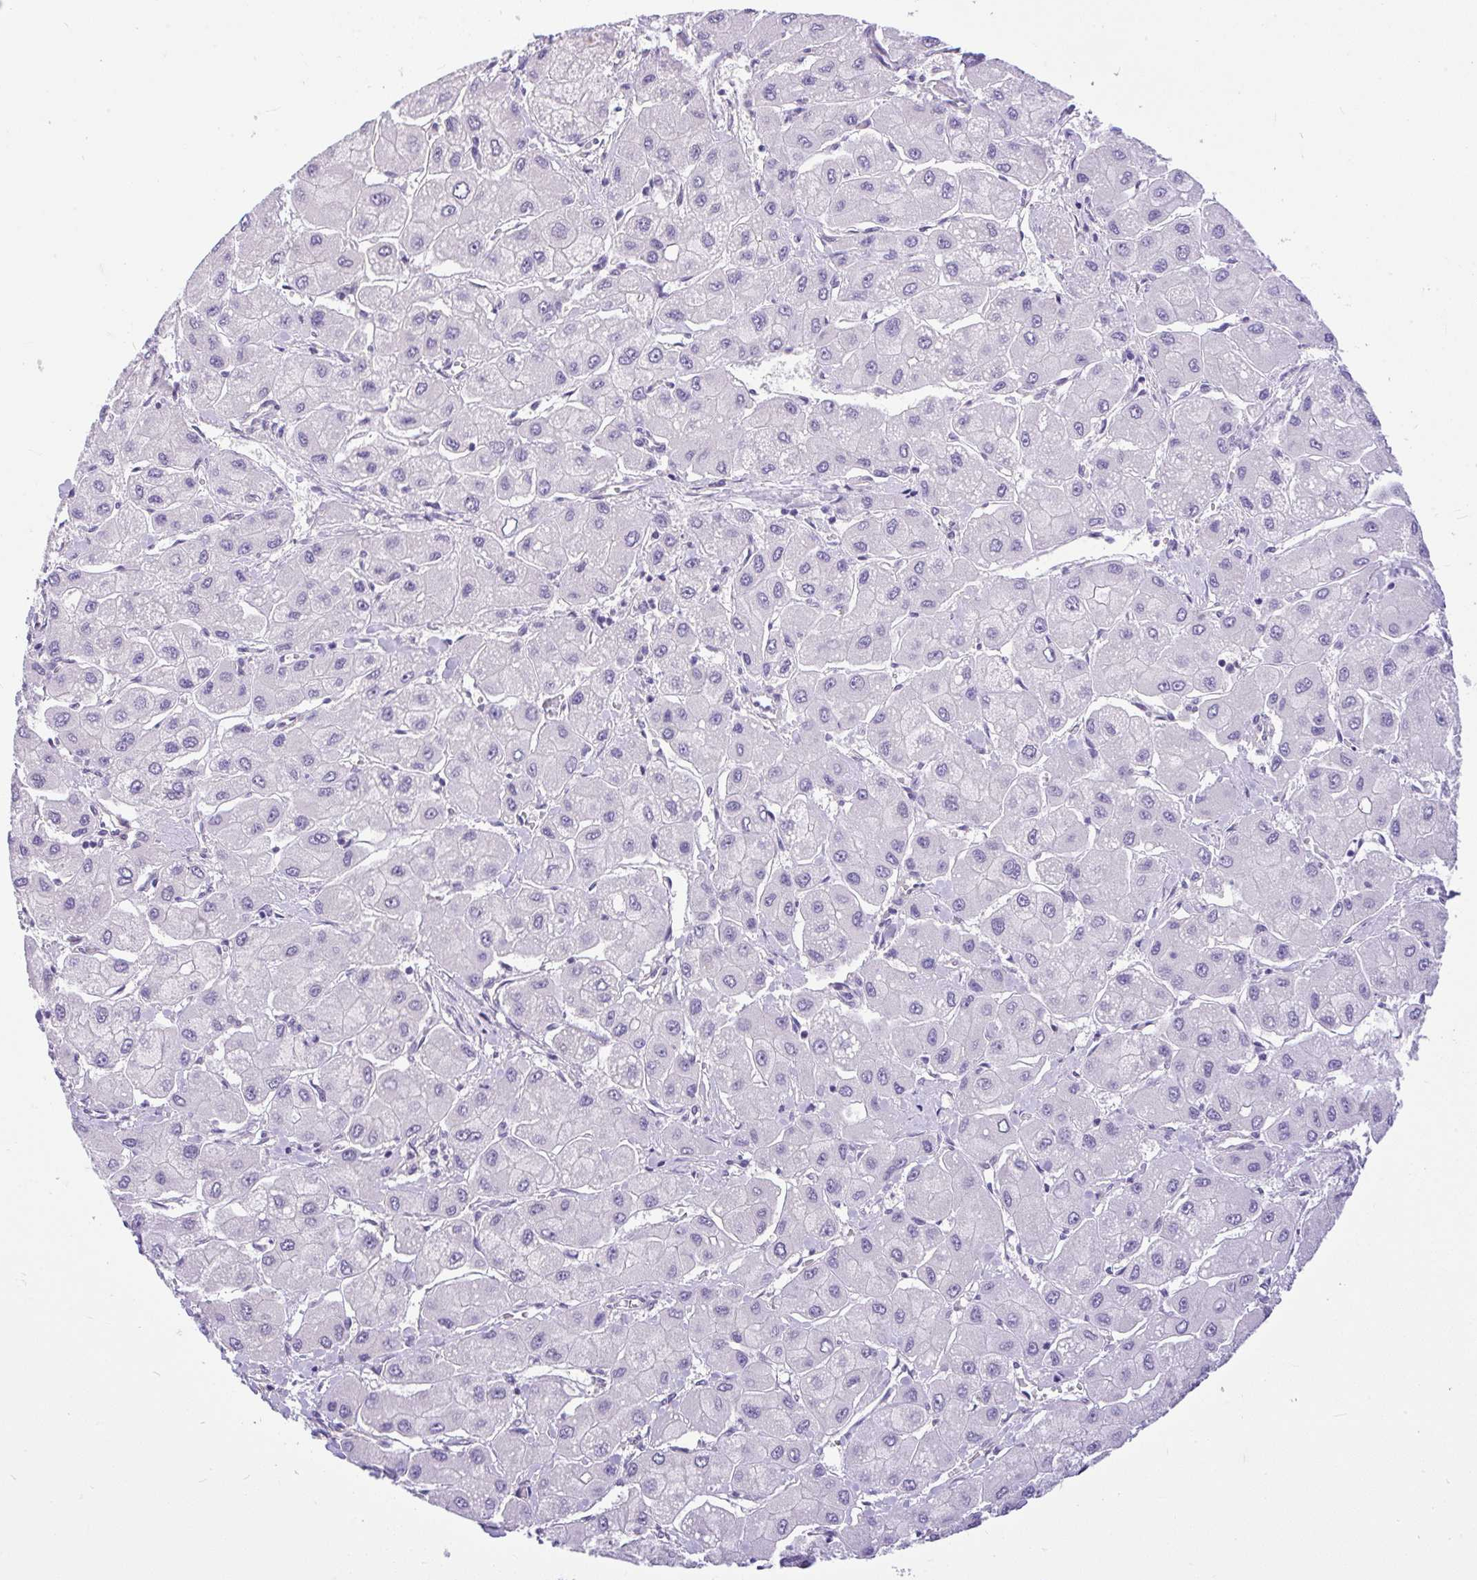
{"staining": {"intensity": "negative", "quantity": "none", "location": "none"}, "tissue": "liver cancer", "cell_type": "Tumor cells", "image_type": "cancer", "snomed": [{"axis": "morphology", "description": "Carcinoma, Hepatocellular, NOS"}, {"axis": "topography", "description": "Liver"}], "caption": "Liver cancer (hepatocellular carcinoma) was stained to show a protein in brown. There is no significant expression in tumor cells.", "gene": "PYCR2", "patient": {"sex": "male", "age": 40}}